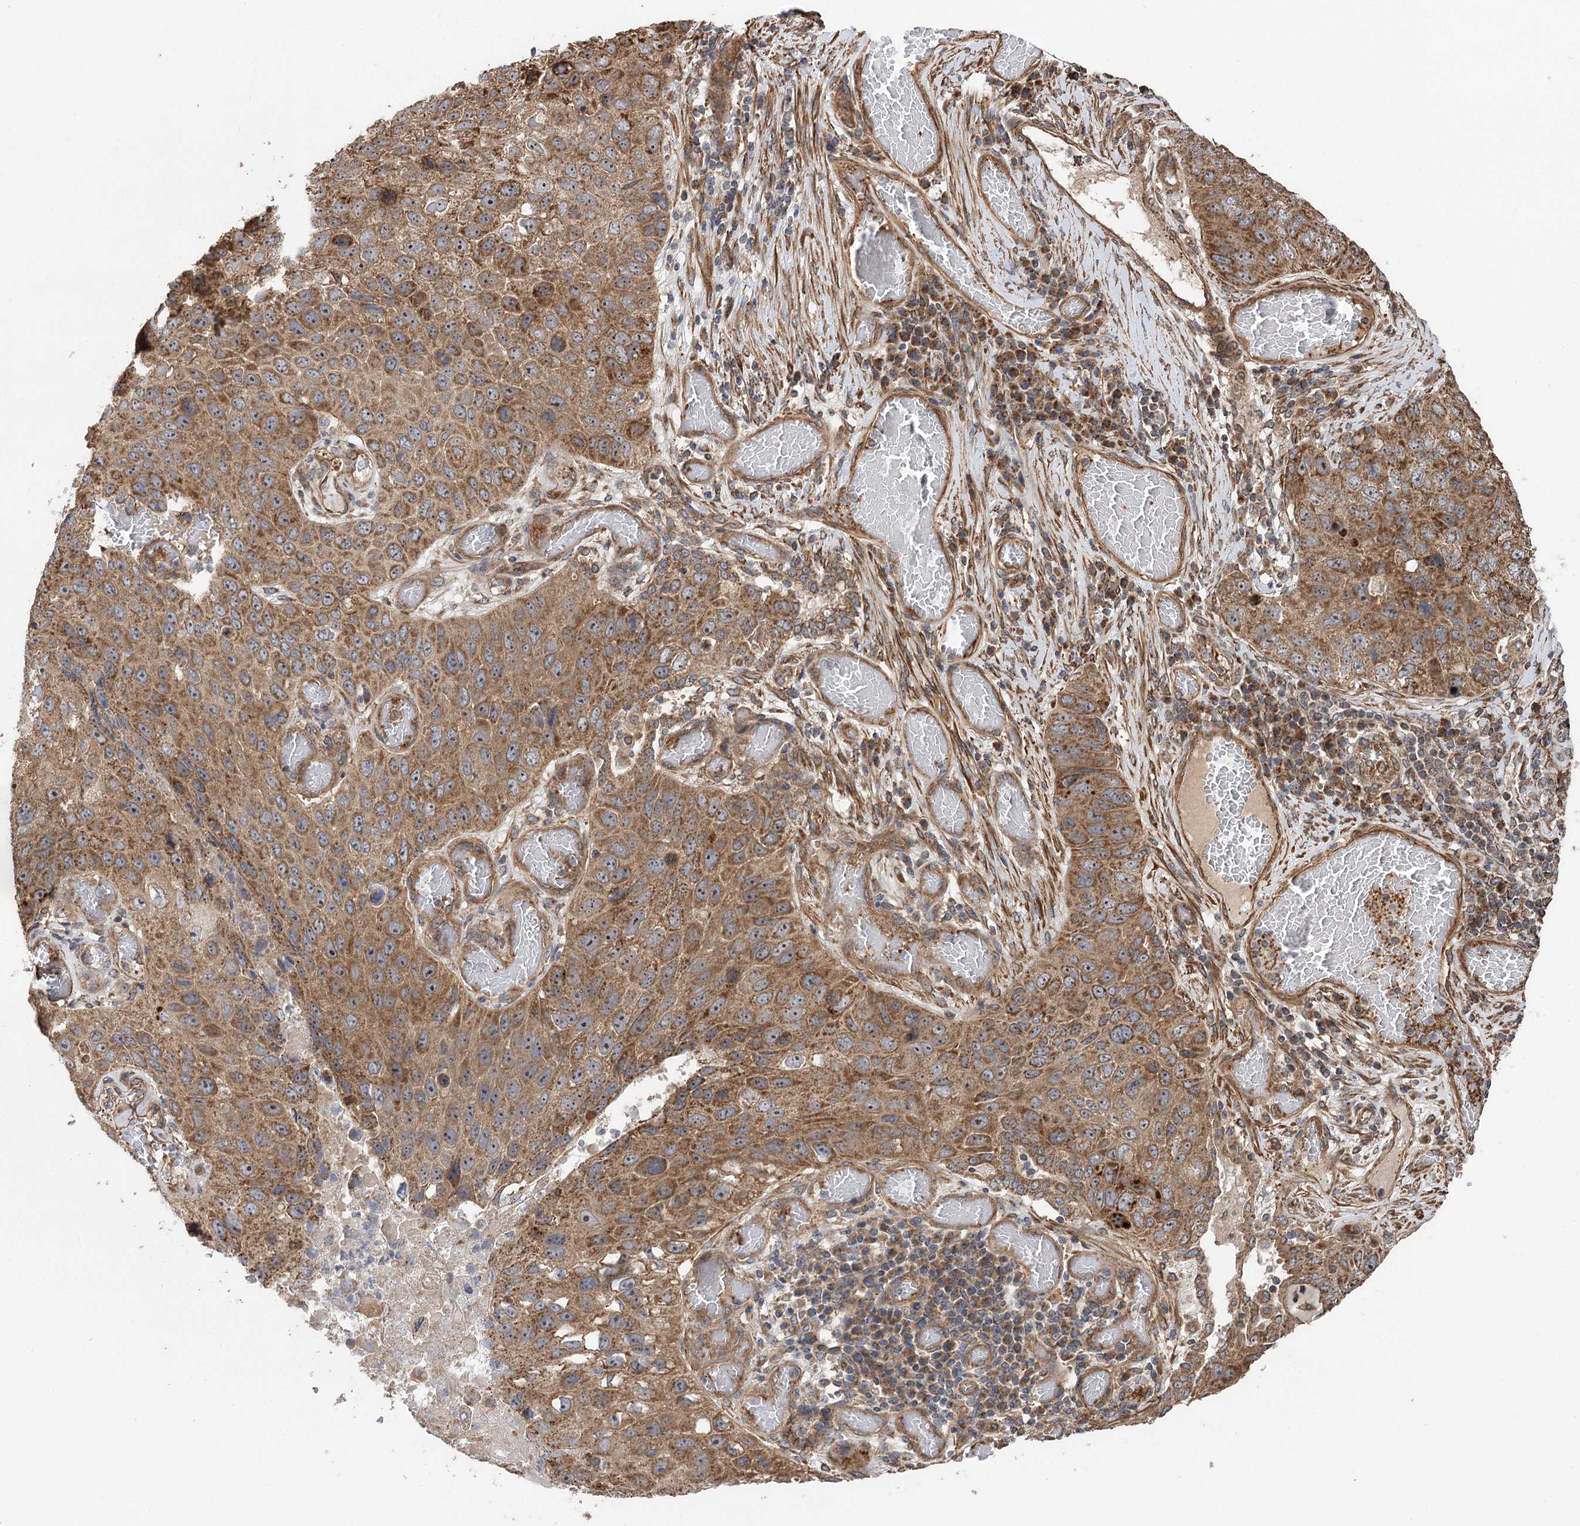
{"staining": {"intensity": "strong", "quantity": ">75%", "location": "cytoplasmic/membranous,nuclear"}, "tissue": "lung cancer", "cell_type": "Tumor cells", "image_type": "cancer", "snomed": [{"axis": "morphology", "description": "Squamous cell carcinoma, NOS"}, {"axis": "topography", "description": "Lung"}], "caption": "Strong cytoplasmic/membranous and nuclear expression is identified in approximately >75% of tumor cells in lung cancer.", "gene": "RWDD4", "patient": {"sex": "male", "age": 61}}